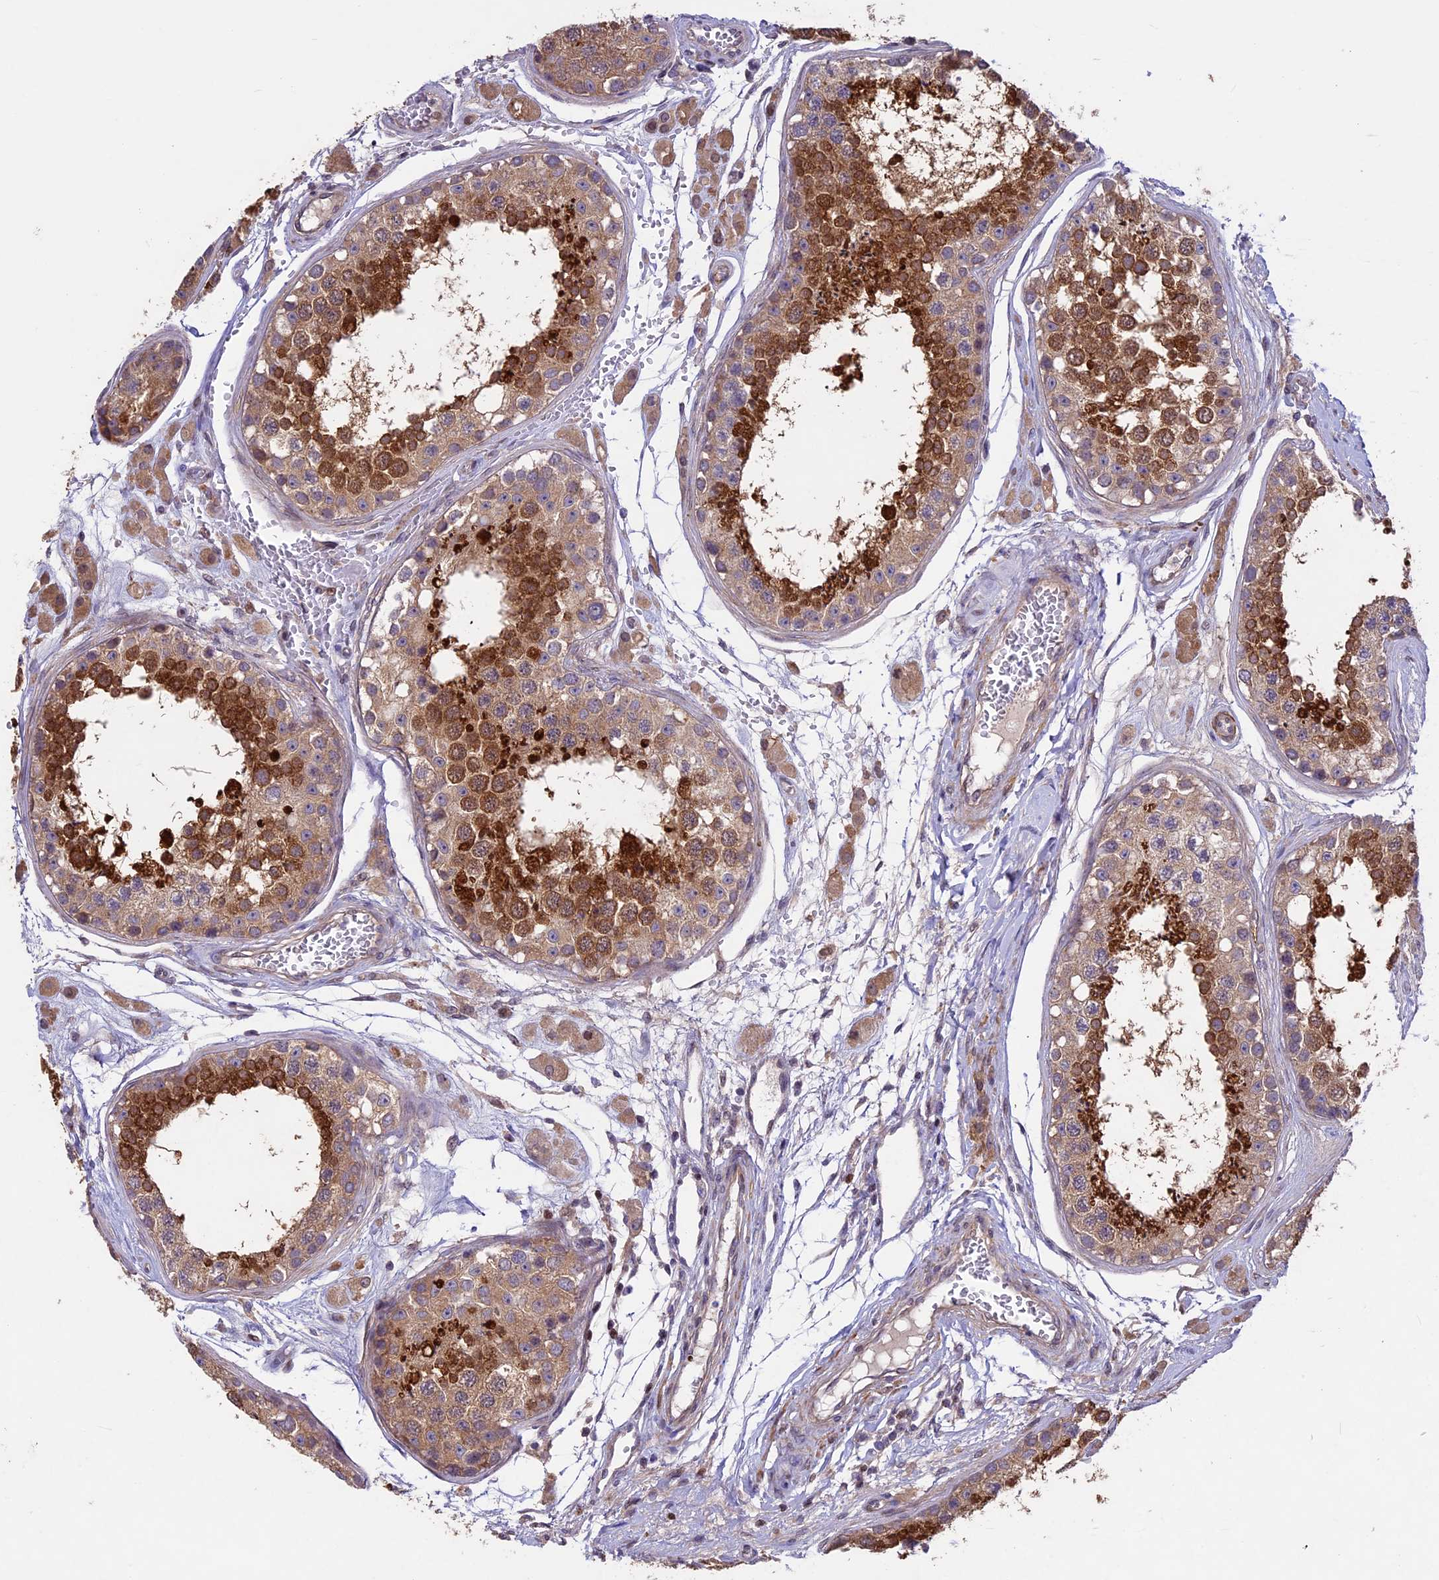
{"staining": {"intensity": "strong", "quantity": ">75%", "location": "cytoplasmic/membranous"}, "tissue": "testis", "cell_type": "Cells in seminiferous ducts", "image_type": "normal", "snomed": [{"axis": "morphology", "description": "Normal tissue, NOS"}, {"axis": "topography", "description": "Testis"}], "caption": "The immunohistochemical stain highlights strong cytoplasmic/membranous positivity in cells in seminiferous ducts of benign testis. (DAB = brown stain, brightfield microscopy at high magnification).", "gene": "MAN2C1", "patient": {"sex": "male", "age": 25}}